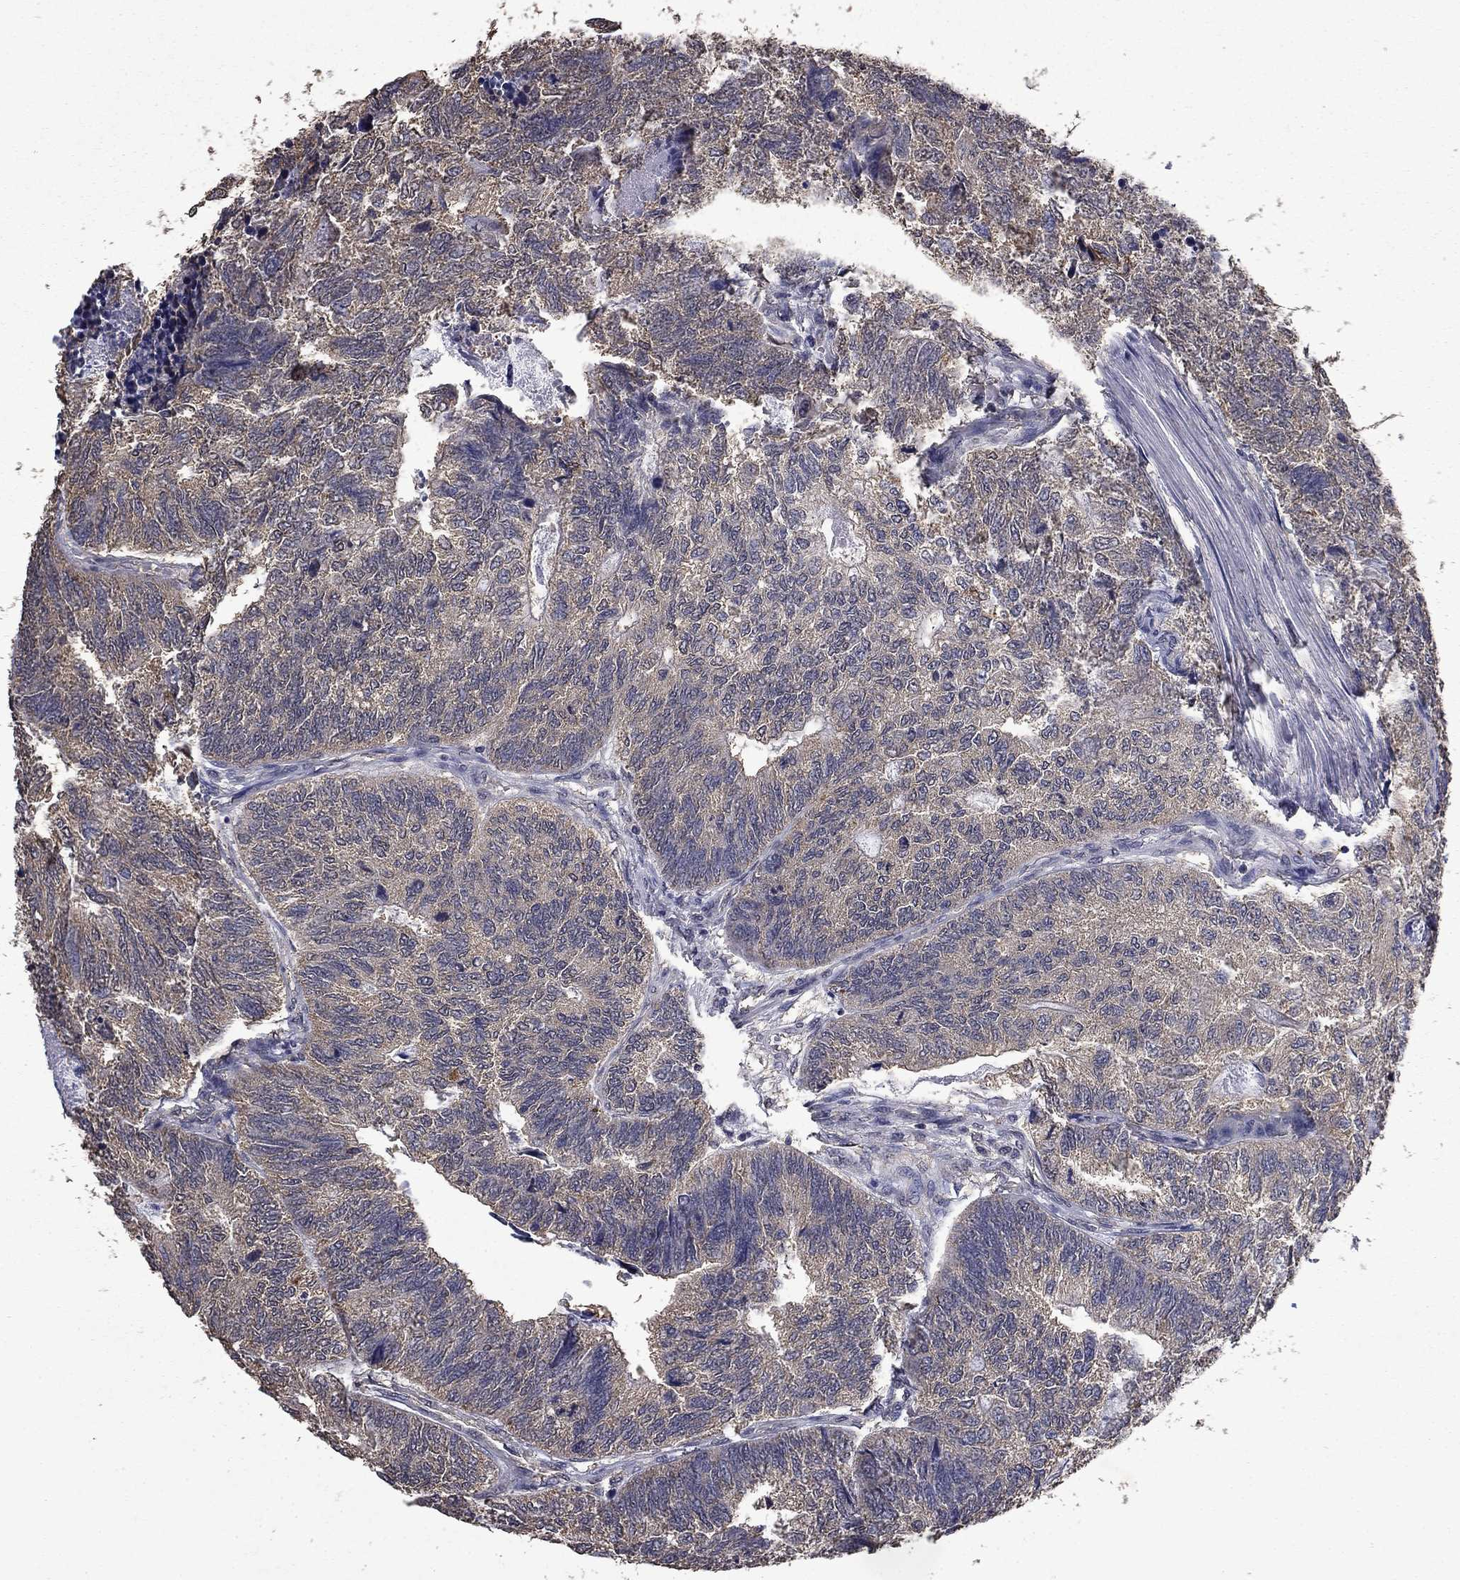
{"staining": {"intensity": "negative", "quantity": "none", "location": "none"}, "tissue": "colorectal cancer", "cell_type": "Tumor cells", "image_type": "cancer", "snomed": [{"axis": "morphology", "description": "Adenocarcinoma, NOS"}, {"axis": "topography", "description": "Colon"}], "caption": "This micrograph is of adenocarcinoma (colorectal) stained with immunohistochemistry to label a protein in brown with the nuclei are counter-stained blue. There is no expression in tumor cells.", "gene": "MFAP3L", "patient": {"sex": "female", "age": 67}}